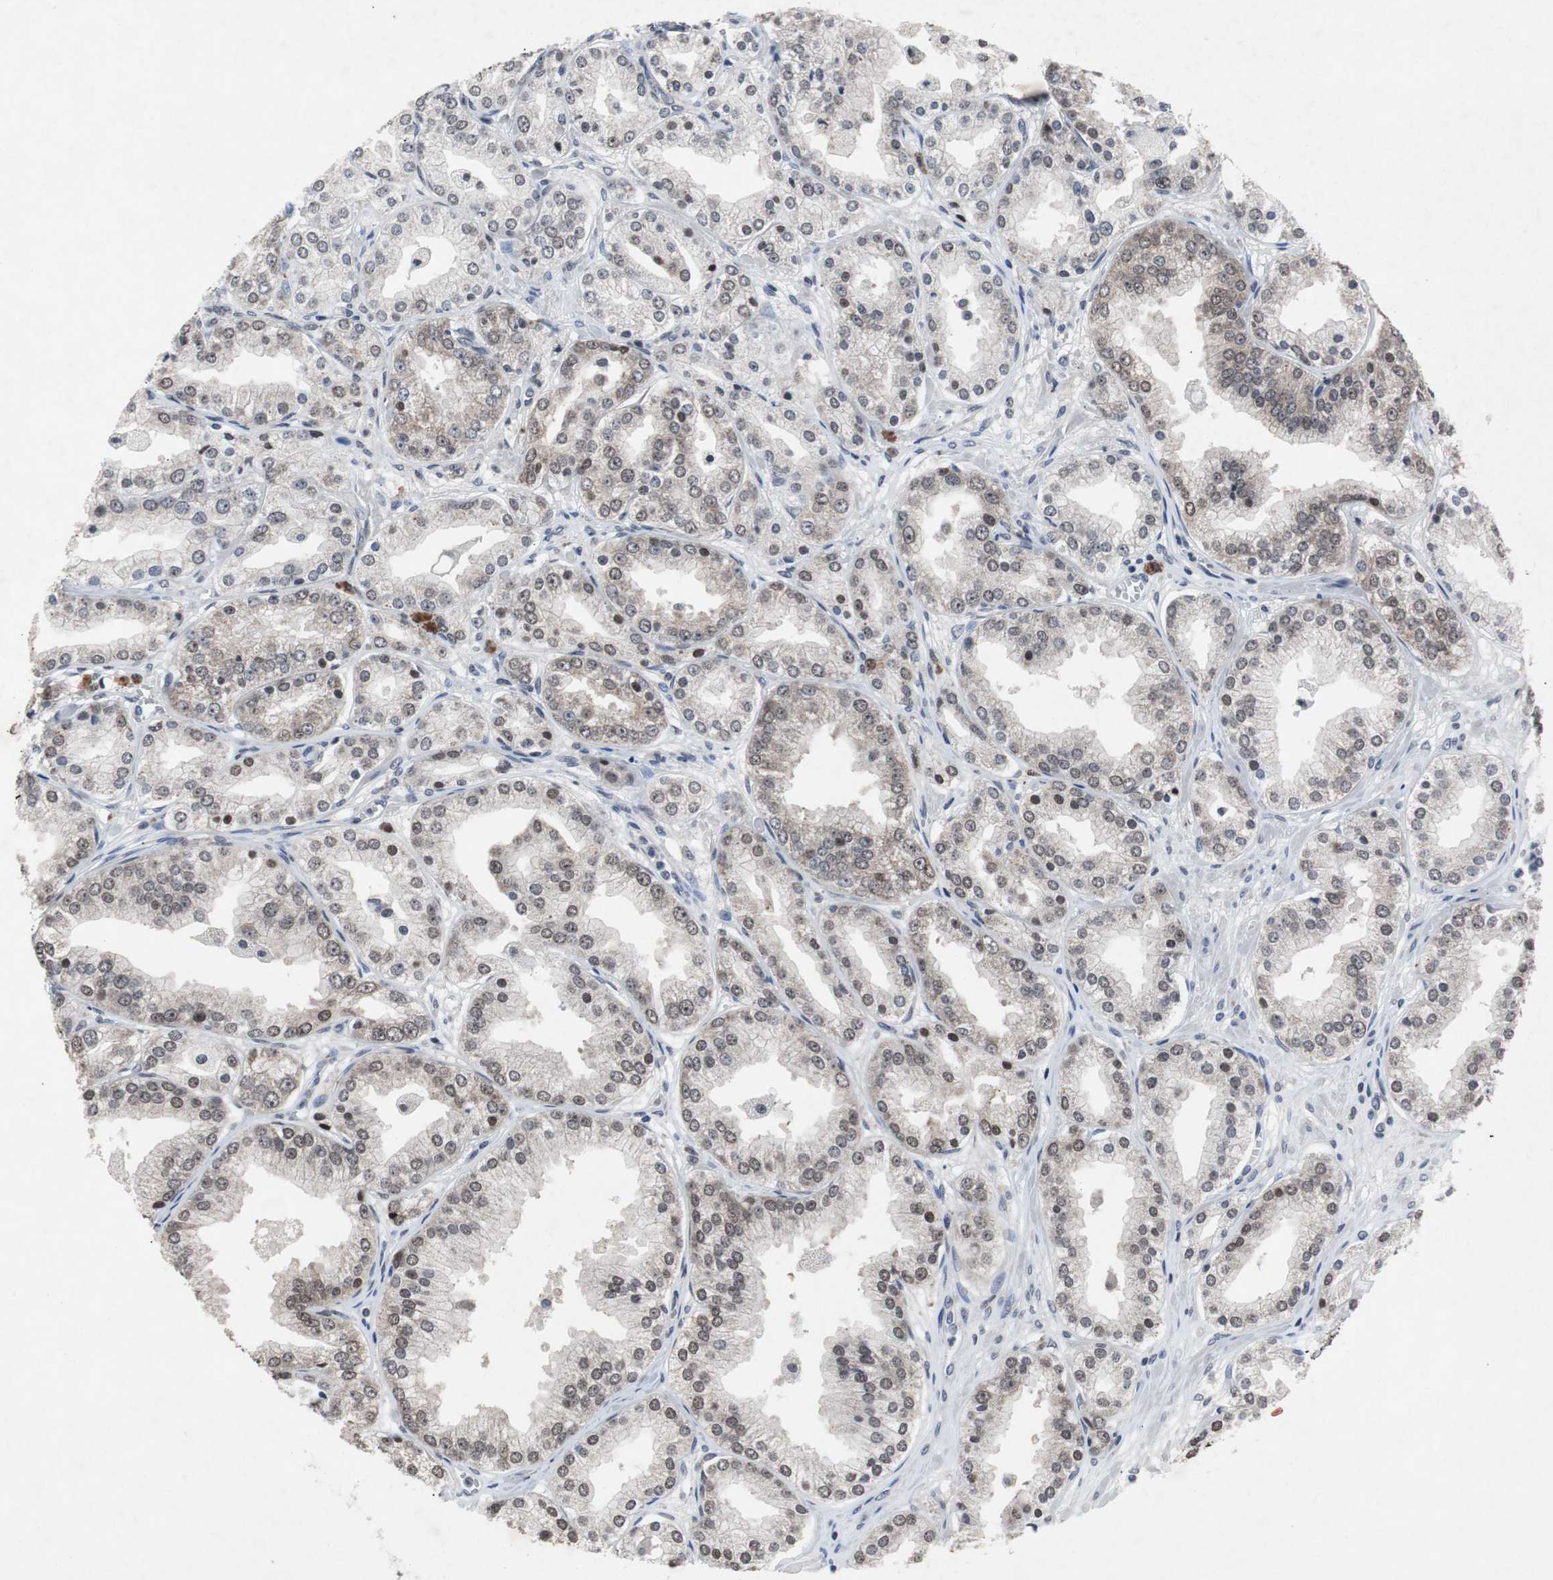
{"staining": {"intensity": "weak", "quantity": ">75%", "location": "nuclear"}, "tissue": "prostate cancer", "cell_type": "Tumor cells", "image_type": "cancer", "snomed": [{"axis": "morphology", "description": "Adenocarcinoma, High grade"}, {"axis": "topography", "description": "Prostate"}], "caption": "Immunohistochemistry (IHC) histopathology image of neoplastic tissue: human prostate cancer stained using IHC displays low levels of weak protein expression localized specifically in the nuclear of tumor cells, appearing as a nuclear brown color.", "gene": "RBM47", "patient": {"sex": "male", "age": 61}}